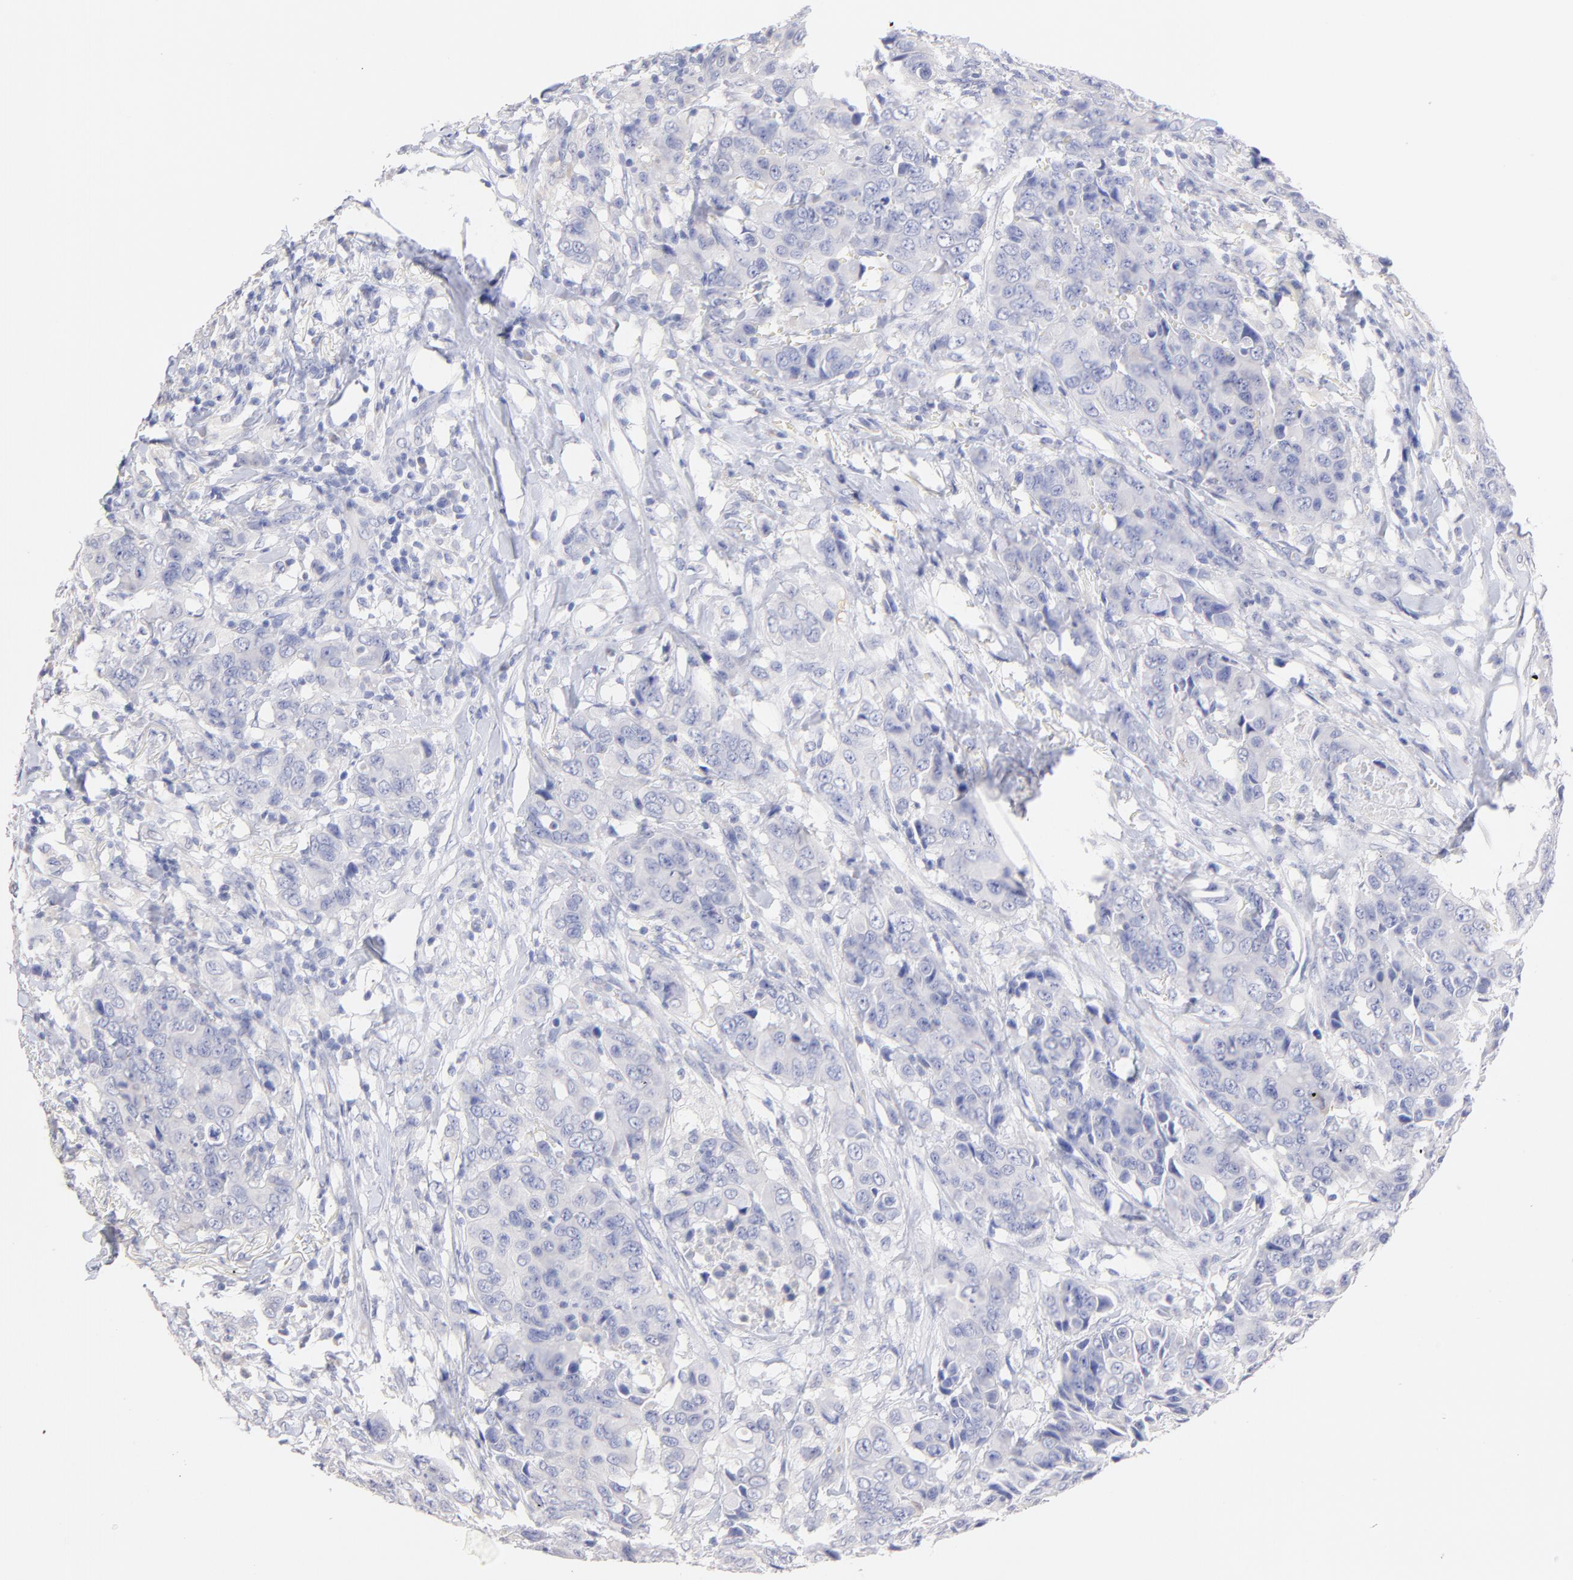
{"staining": {"intensity": "negative", "quantity": "none", "location": "none"}, "tissue": "breast cancer", "cell_type": "Tumor cells", "image_type": "cancer", "snomed": [{"axis": "morphology", "description": "Duct carcinoma"}, {"axis": "topography", "description": "Breast"}], "caption": "High magnification brightfield microscopy of breast cancer (invasive ductal carcinoma) stained with DAB (3,3'-diaminobenzidine) (brown) and counterstained with hematoxylin (blue): tumor cells show no significant expression.", "gene": "CFAP57", "patient": {"sex": "female", "age": 54}}